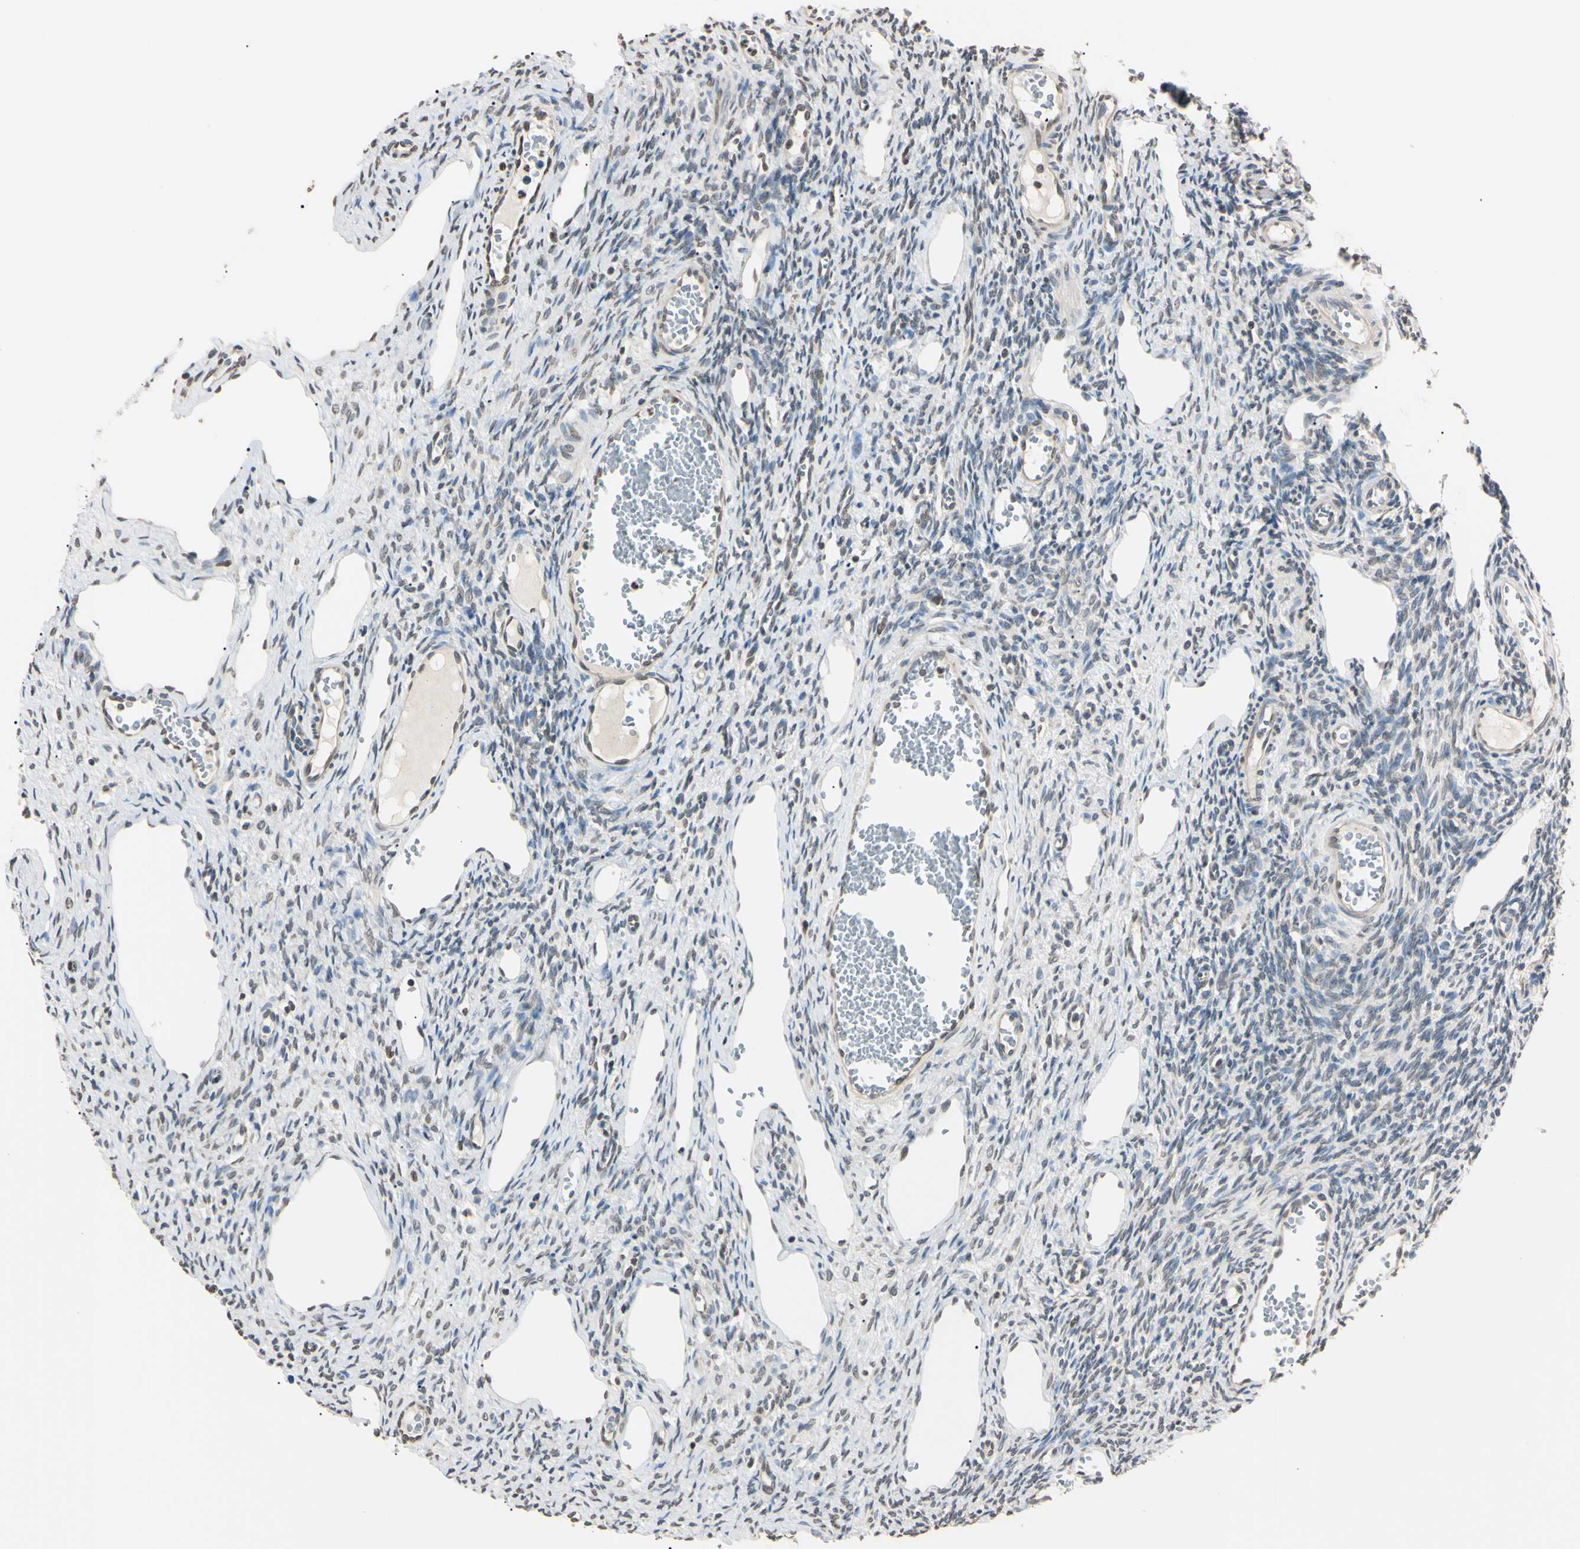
{"staining": {"intensity": "weak", "quantity": "<25%", "location": "nuclear"}, "tissue": "ovary", "cell_type": "Ovarian stroma cells", "image_type": "normal", "snomed": [{"axis": "morphology", "description": "Normal tissue, NOS"}, {"axis": "topography", "description": "Ovary"}], "caption": "This is an immunohistochemistry (IHC) micrograph of benign ovary. There is no expression in ovarian stroma cells.", "gene": "CDC45", "patient": {"sex": "female", "age": 33}}